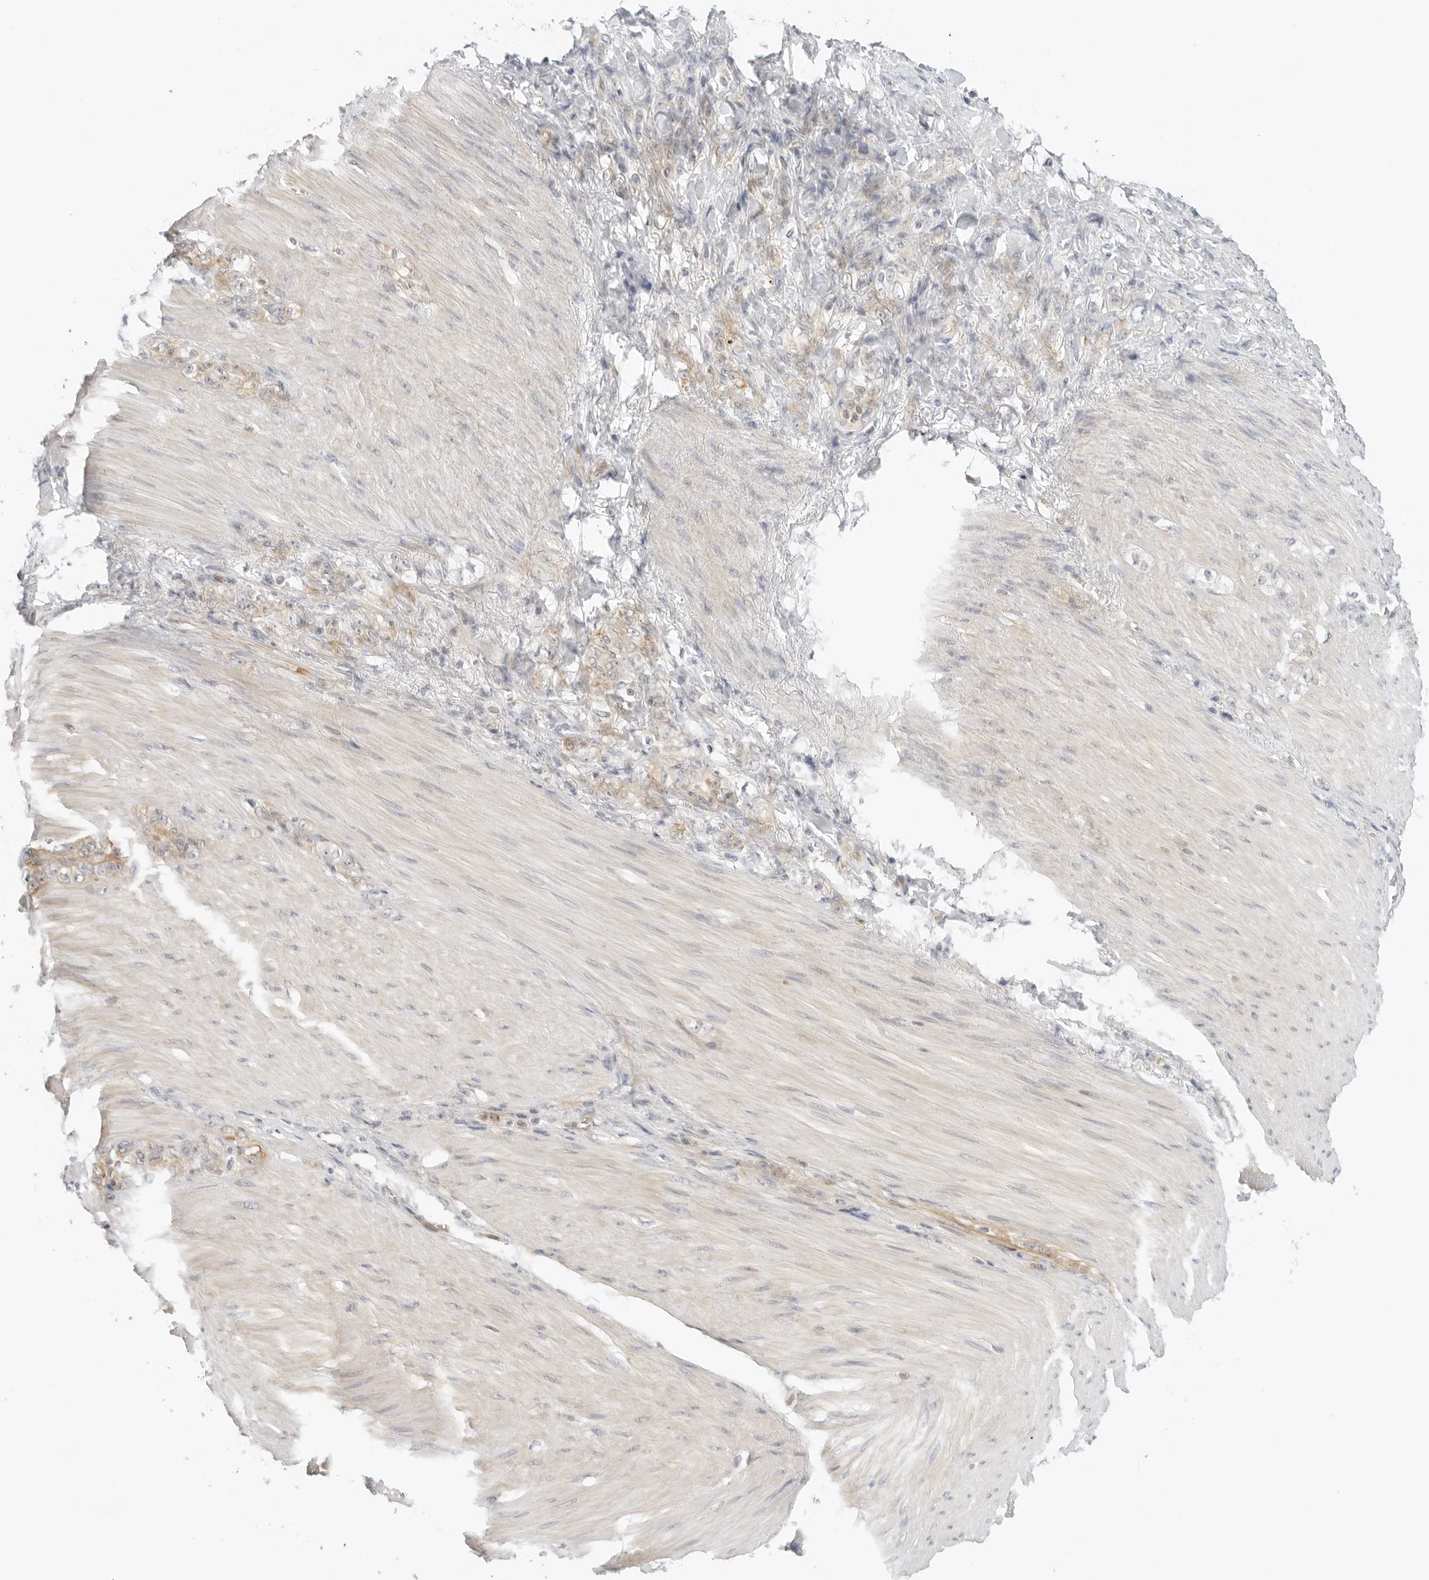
{"staining": {"intensity": "weak", "quantity": "<25%", "location": "cytoplasmic/membranous"}, "tissue": "stomach cancer", "cell_type": "Tumor cells", "image_type": "cancer", "snomed": [{"axis": "morphology", "description": "Normal tissue, NOS"}, {"axis": "morphology", "description": "Adenocarcinoma, NOS"}, {"axis": "topography", "description": "Stomach"}], "caption": "A micrograph of human stomach adenocarcinoma is negative for staining in tumor cells.", "gene": "OSCP1", "patient": {"sex": "male", "age": 82}}